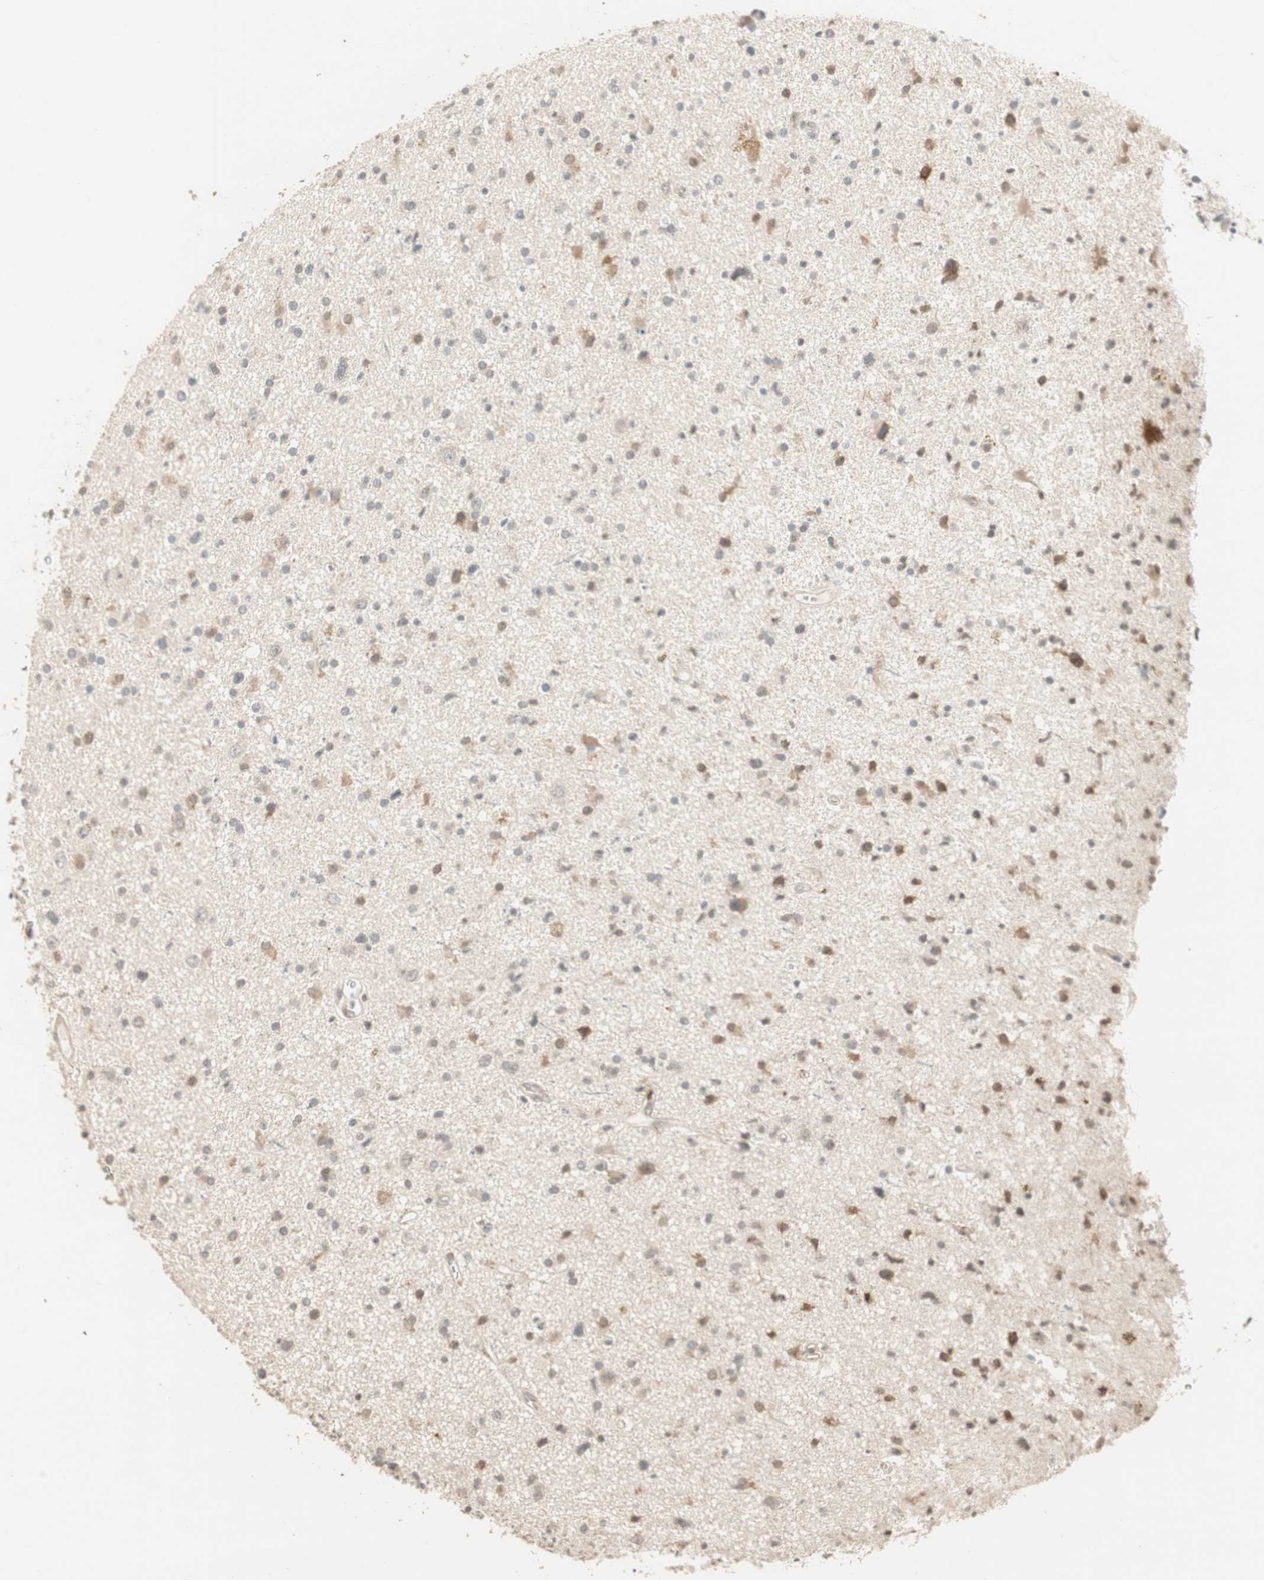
{"staining": {"intensity": "moderate", "quantity": "25%-75%", "location": "cytoplasmic/membranous"}, "tissue": "glioma", "cell_type": "Tumor cells", "image_type": "cancer", "snomed": [{"axis": "morphology", "description": "Glioma, malignant, High grade"}, {"axis": "topography", "description": "Brain"}], "caption": "Human glioma stained with a brown dye reveals moderate cytoplasmic/membranous positive staining in about 25%-75% of tumor cells.", "gene": "TASOR", "patient": {"sex": "male", "age": 33}}